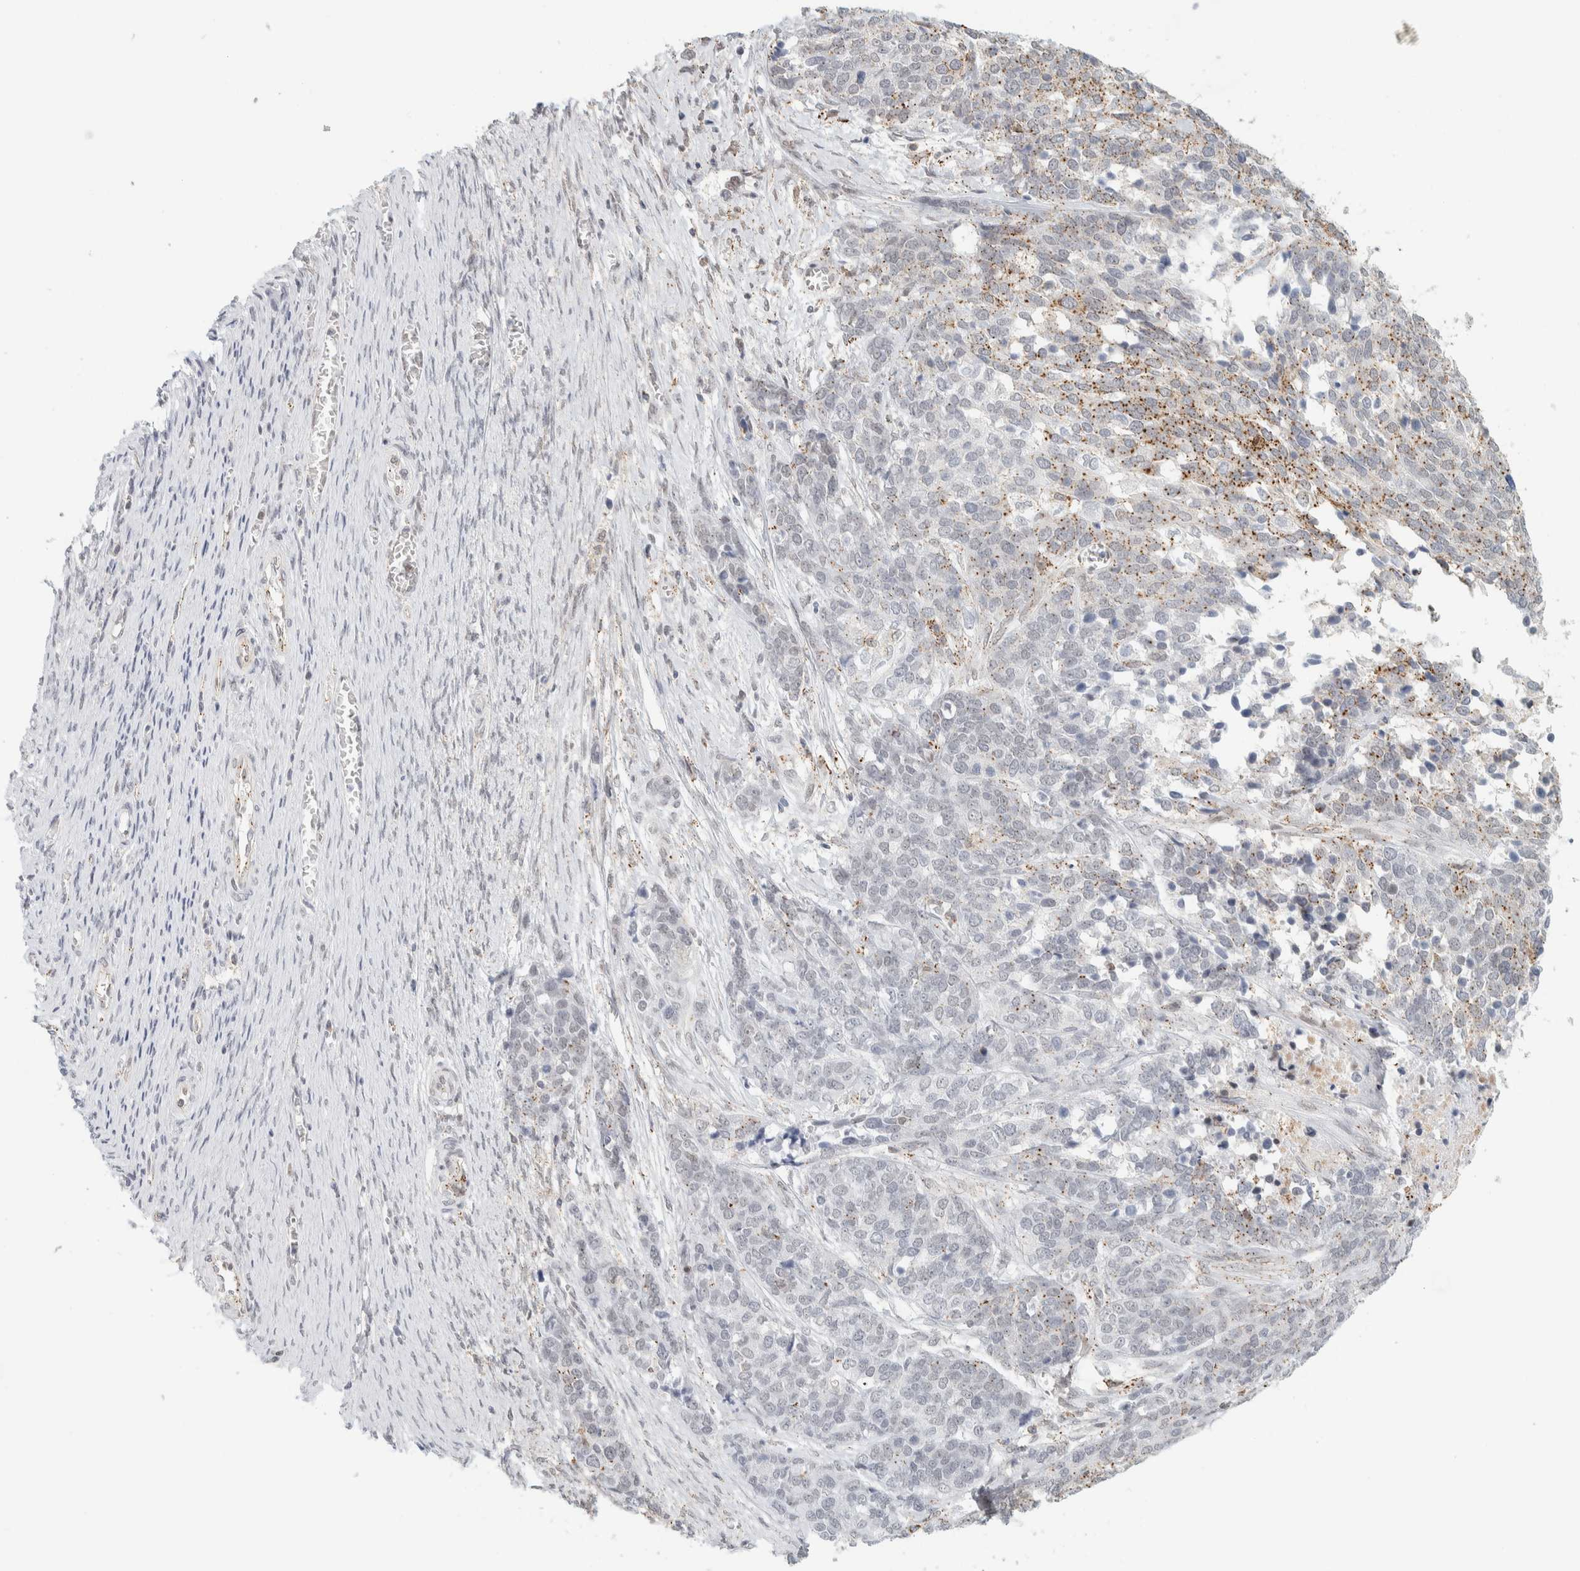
{"staining": {"intensity": "moderate", "quantity": "25%-75%", "location": "cytoplasmic/membranous"}, "tissue": "ovarian cancer", "cell_type": "Tumor cells", "image_type": "cancer", "snomed": [{"axis": "morphology", "description": "Cystadenocarcinoma, serous, NOS"}, {"axis": "topography", "description": "Ovary"}], "caption": "DAB (3,3'-diaminobenzidine) immunohistochemical staining of ovarian cancer displays moderate cytoplasmic/membranous protein expression in about 25%-75% of tumor cells.", "gene": "CDH17", "patient": {"sex": "female", "age": 44}}